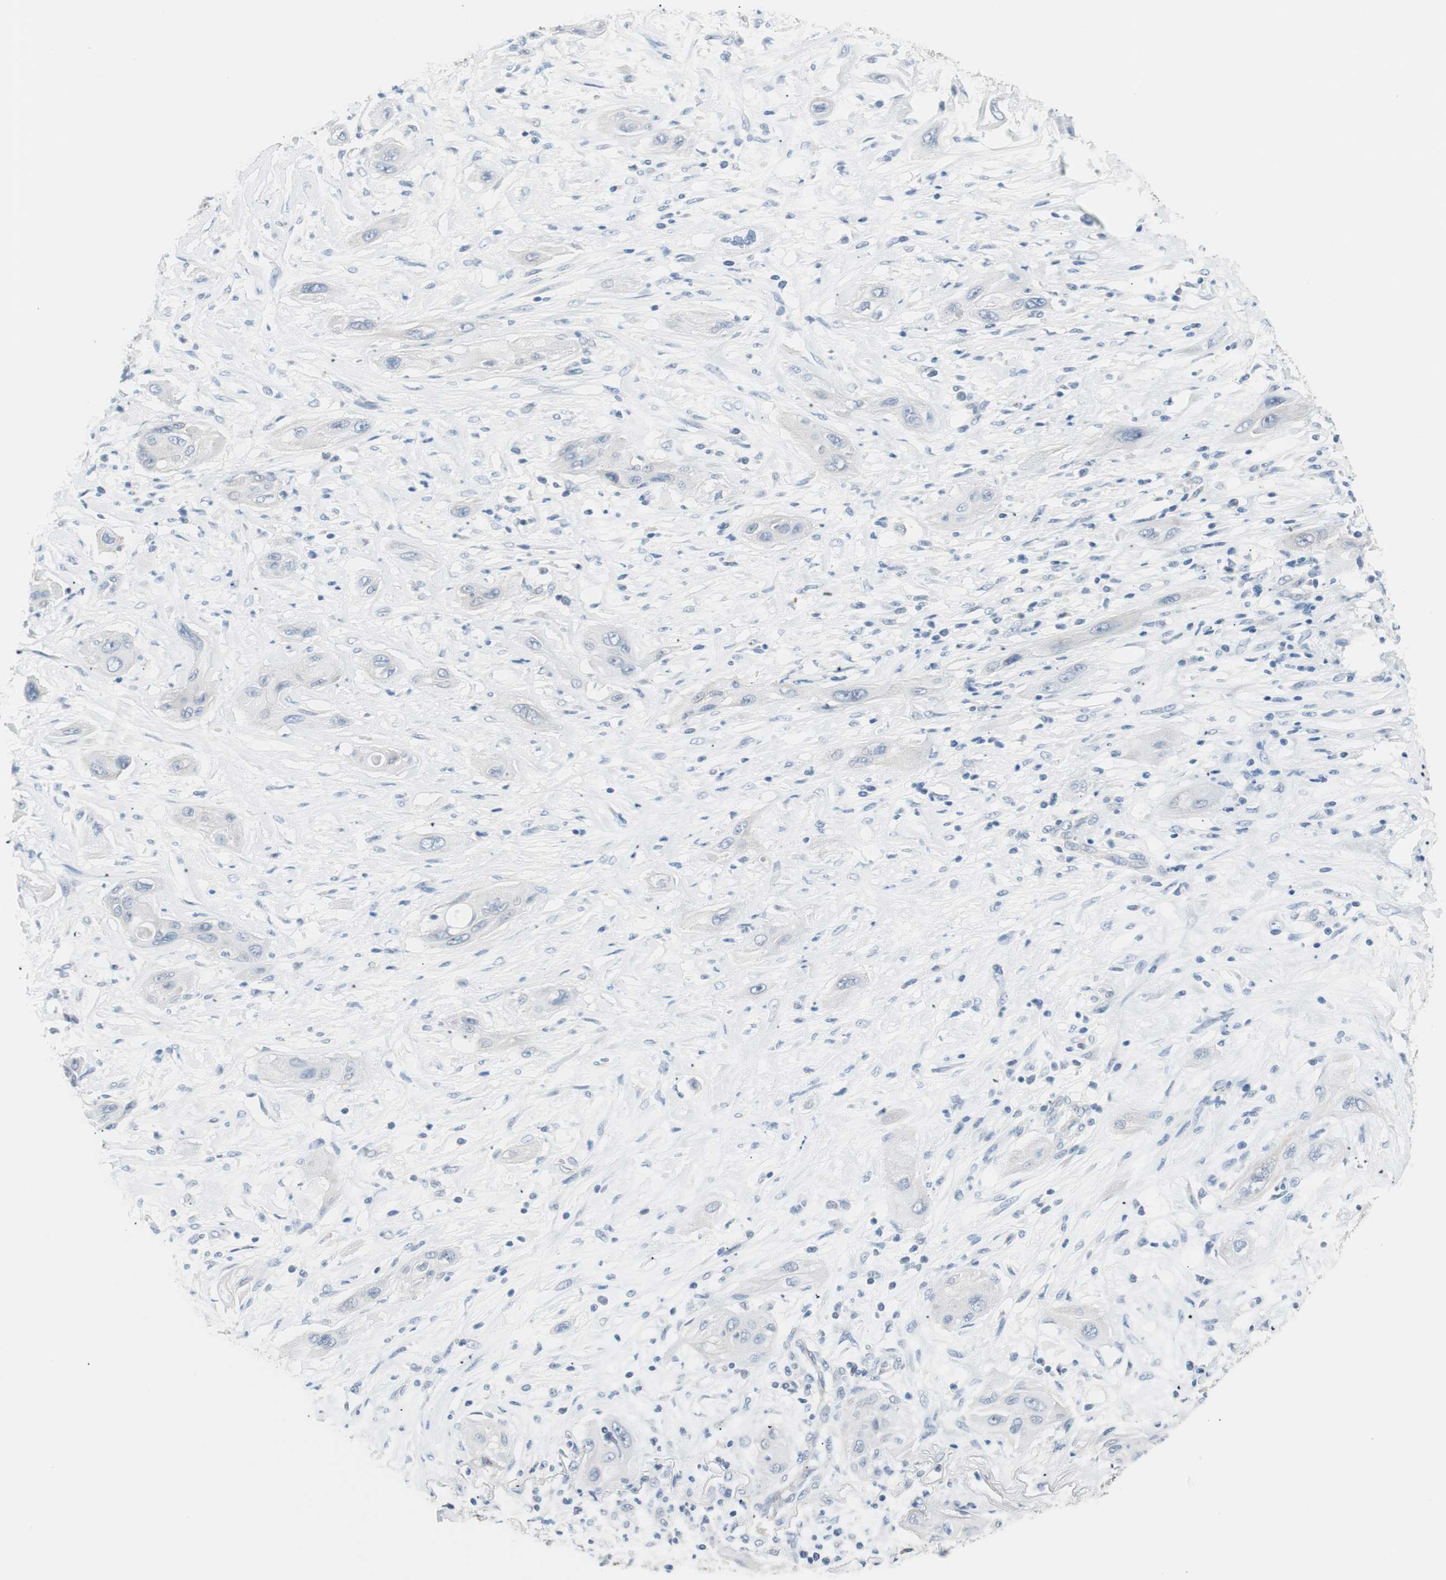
{"staining": {"intensity": "negative", "quantity": "none", "location": "none"}, "tissue": "lung cancer", "cell_type": "Tumor cells", "image_type": "cancer", "snomed": [{"axis": "morphology", "description": "Squamous cell carcinoma, NOS"}, {"axis": "topography", "description": "Lung"}], "caption": "The immunohistochemistry (IHC) histopathology image has no significant expression in tumor cells of lung squamous cell carcinoma tissue.", "gene": "VIL1", "patient": {"sex": "female", "age": 47}}